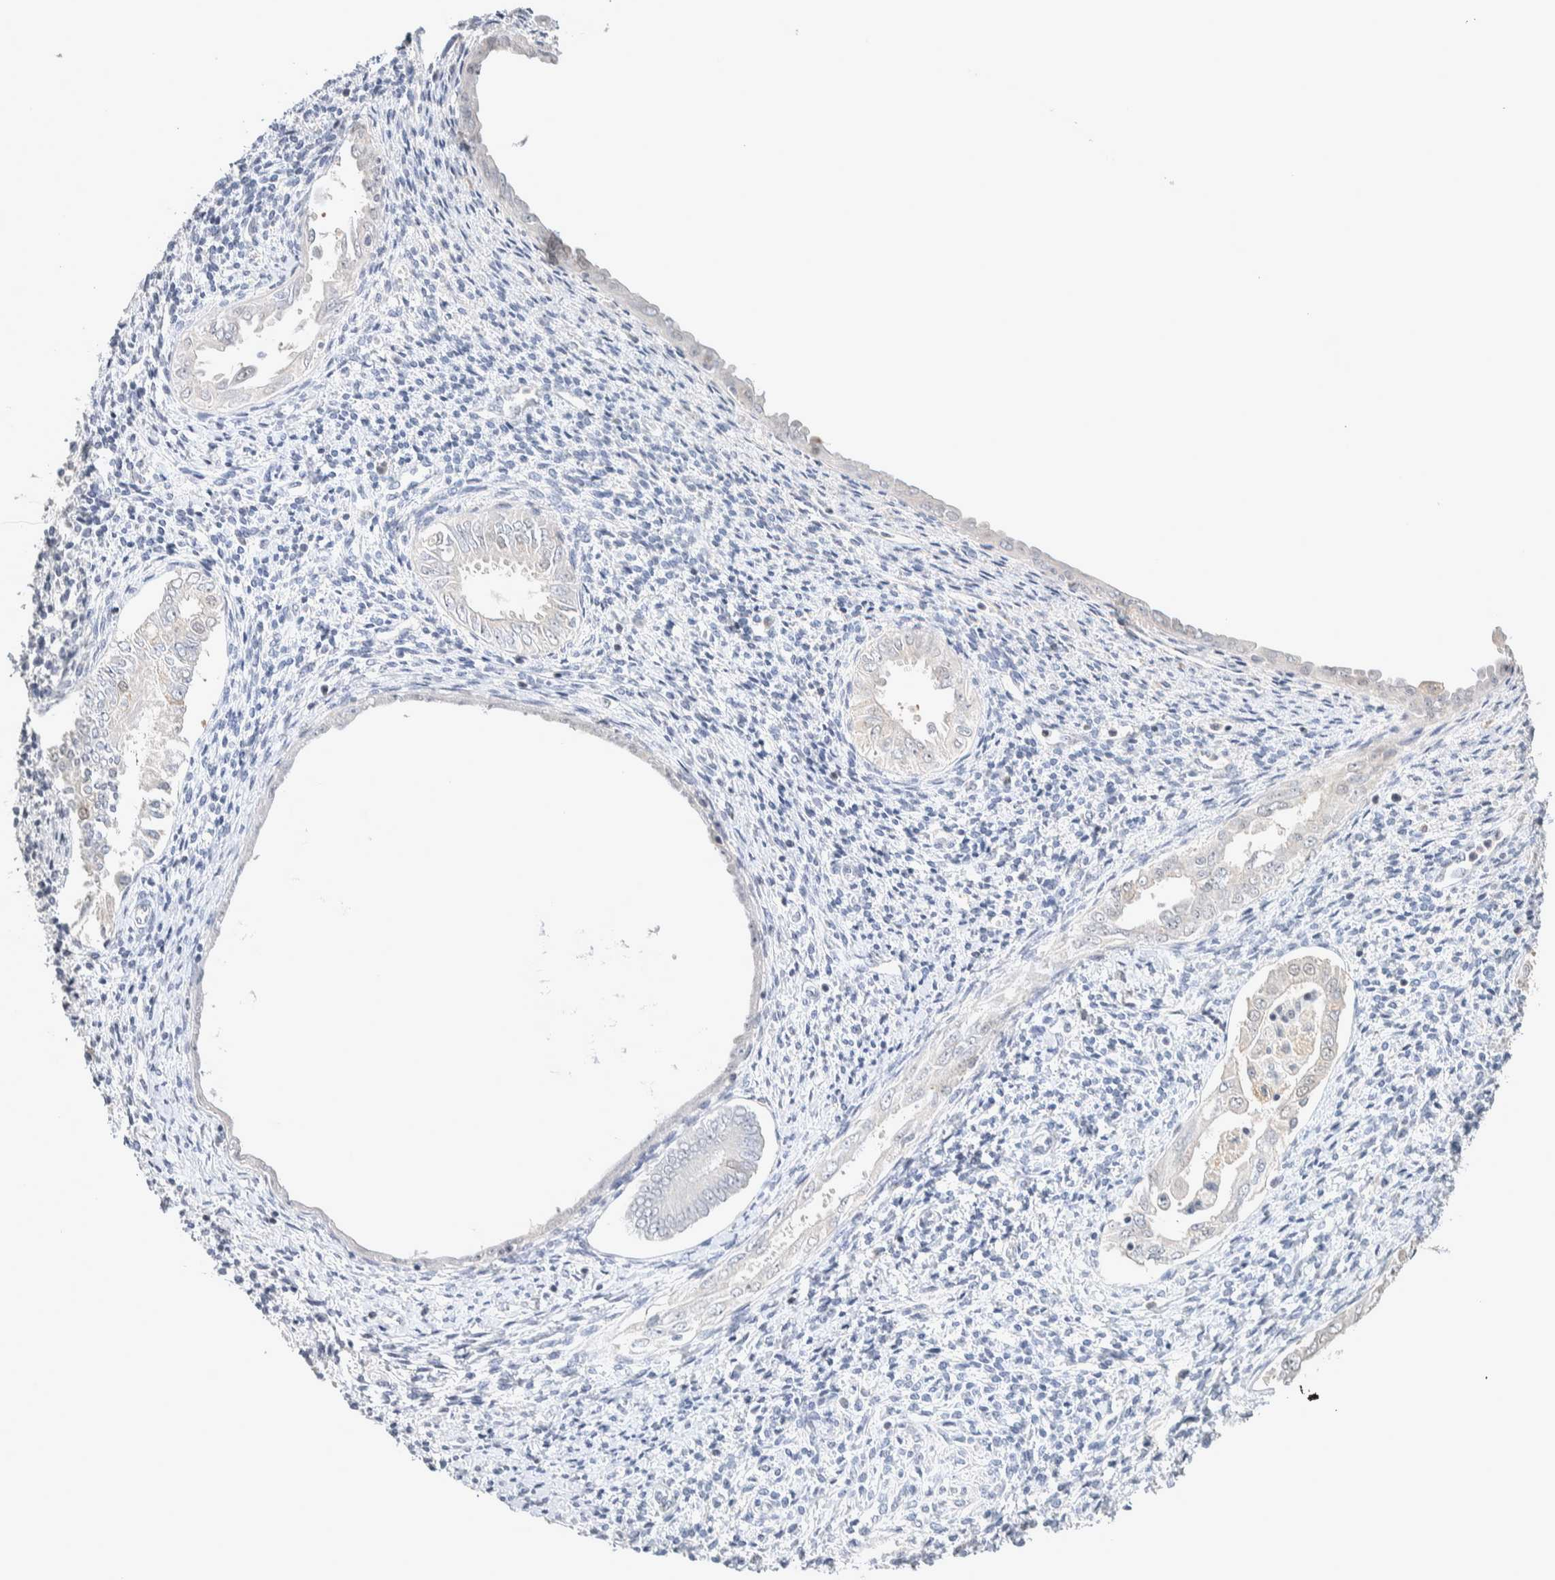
{"staining": {"intensity": "negative", "quantity": "none", "location": "none"}, "tissue": "endometrium", "cell_type": "Cells in endometrial stroma", "image_type": "normal", "snomed": [{"axis": "morphology", "description": "Normal tissue, NOS"}, {"axis": "topography", "description": "Endometrium"}], "caption": "Histopathology image shows no protein staining in cells in endometrial stroma of normal endometrium. (IHC, brightfield microscopy, high magnification).", "gene": "CRAT", "patient": {"sex": "female", "age": 66}}